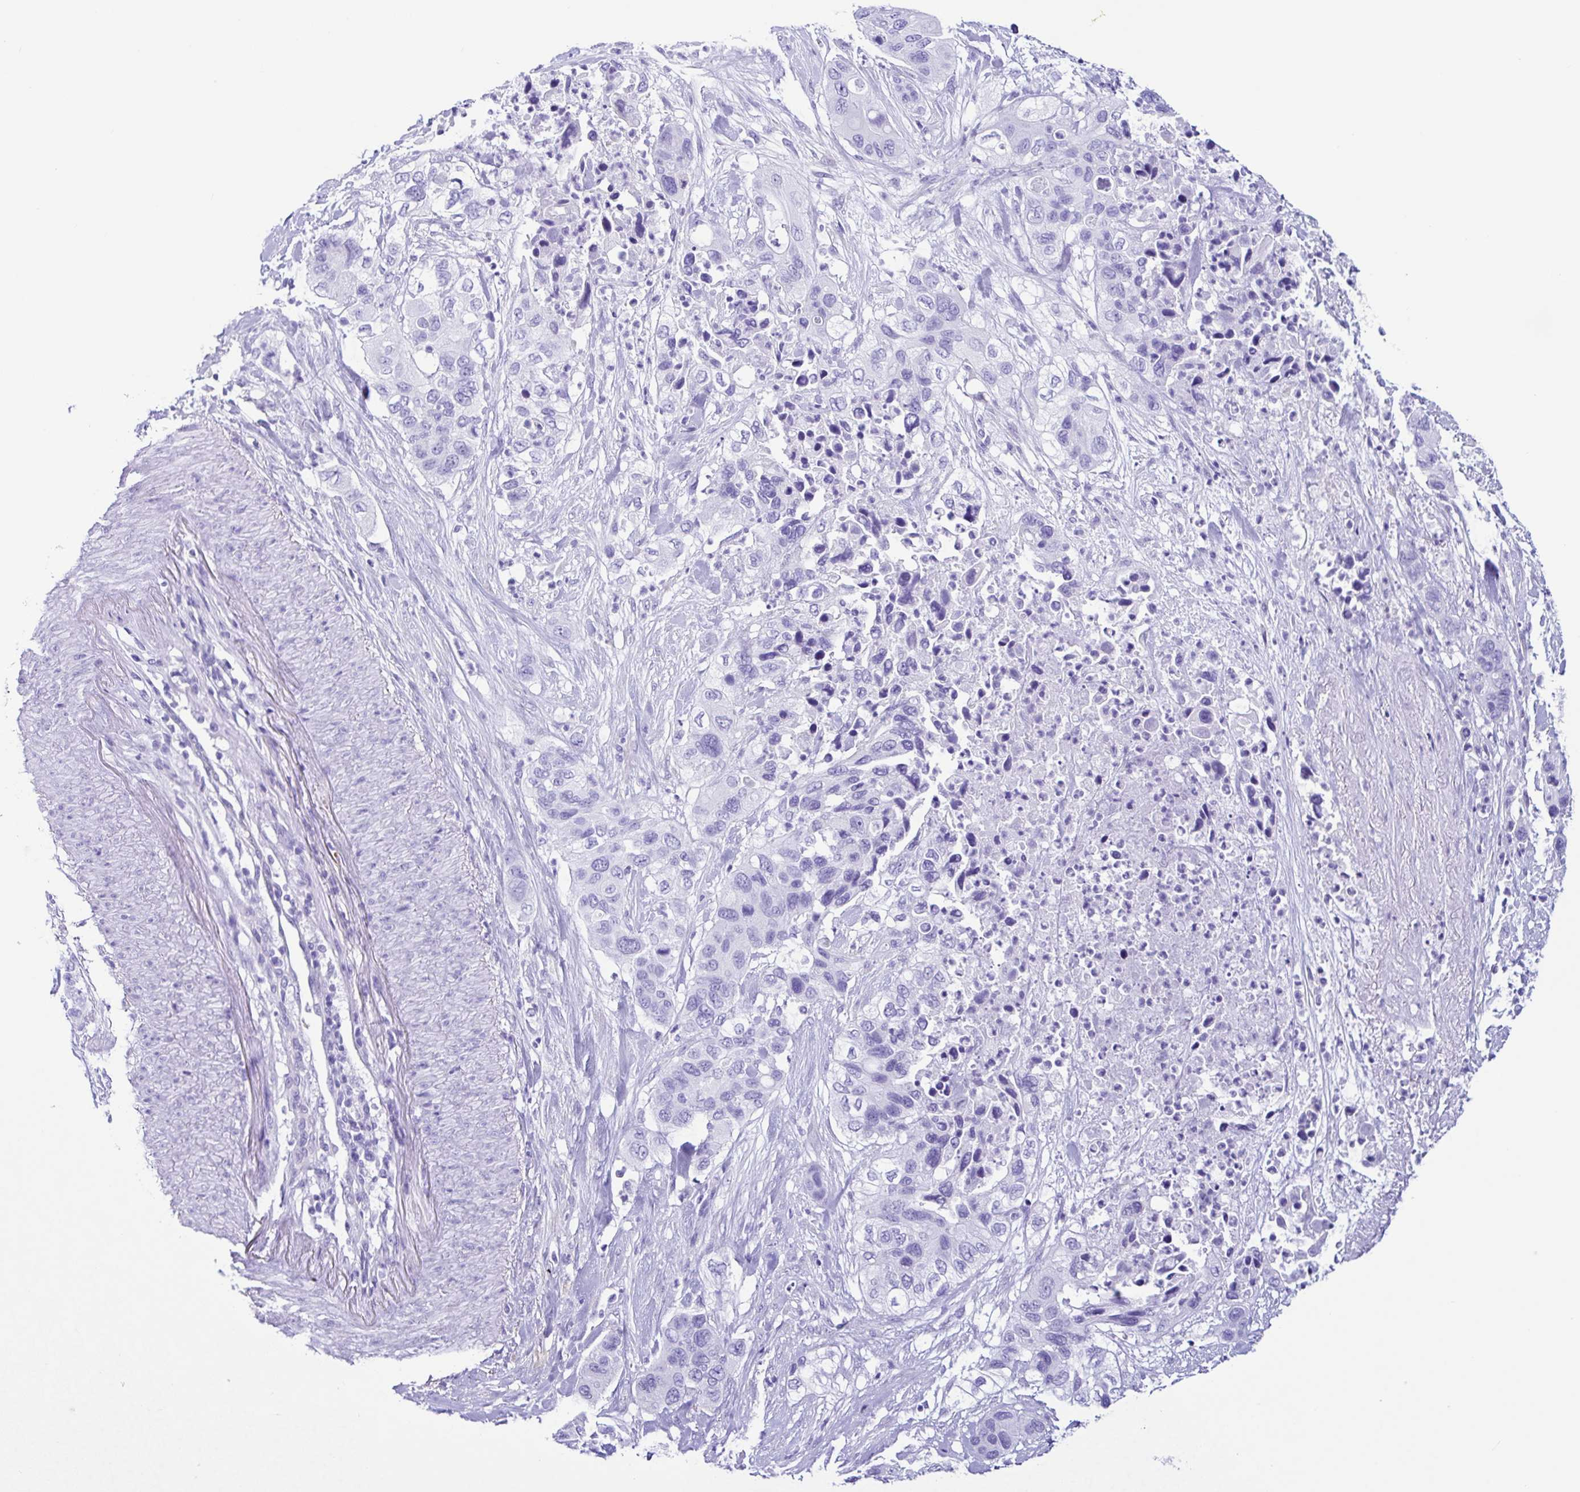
{"staining": {"intensity": "negative", "quantity": "none", "location": "none"}, "tissue": "pancreatic cancer", "cell_type": "Tumor cells", "image_type": "cancer", "snomed": [{"axis": "morphology", "description": "Adenocarcinoma, NOS"}, {"axis": "topography", "description": "Pancreas"}], "caption": "Protein analysis of pancreatic cancer exhibits no significant positivity in tumor cells.", "gene": "PIGF", "patient": {"sex": "female", "age": 71}}